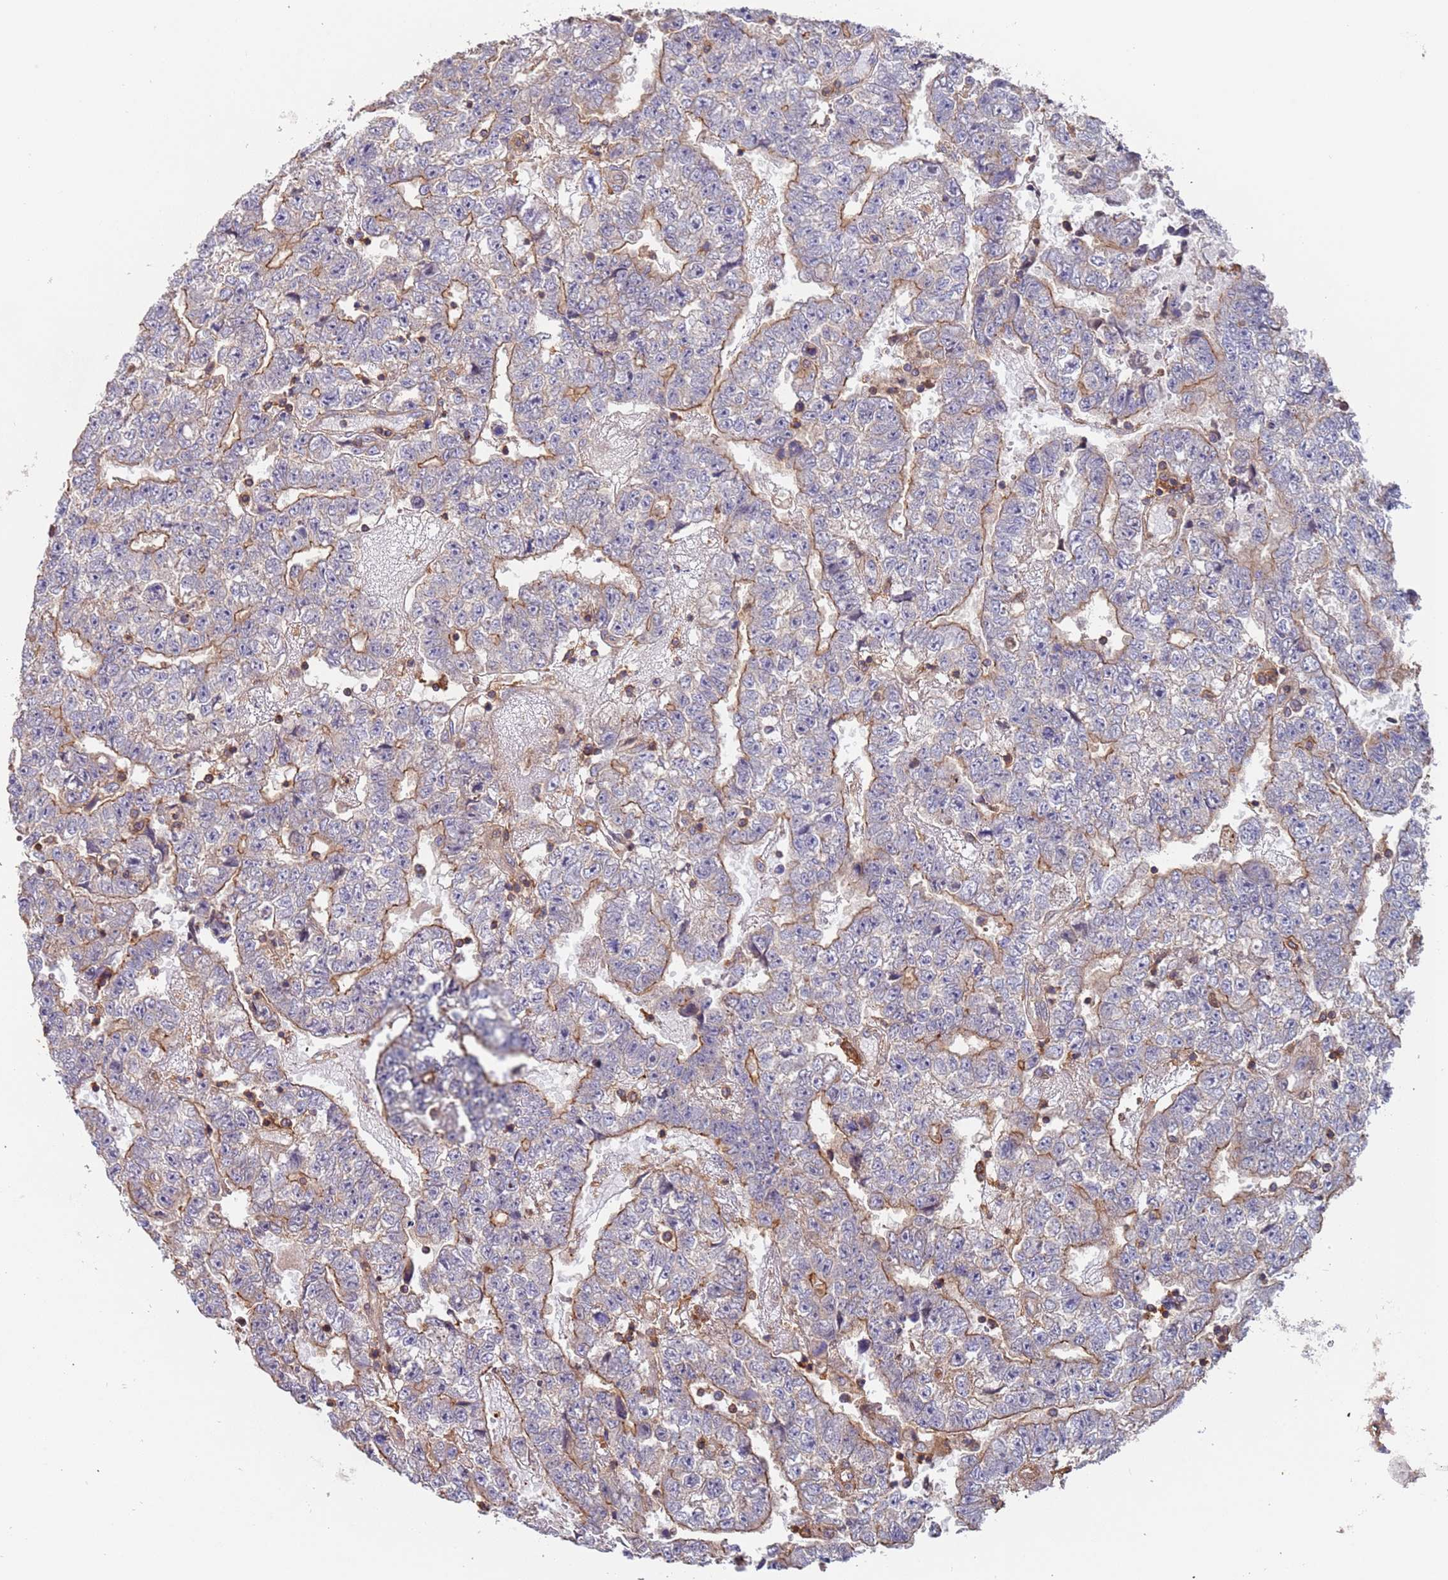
{"staining": {"intensity": "moderate", "quantity": "<25%", "location": "cytoplasmic/membranous"}, "tissue": "testis cancer", "cell_type": "Tumor cells", "image_type": "cancer", "snomed": [{"axis": "morphology", "description": "Carcinoma, Embryonal, NOS"}, {"axis": "topography", "description": "Testis"}], "caption": "Testis cancer tissue exhibits moderate cytoplasmic/membranous staining in about <25% of tumor cells, visualized by immunohistochemistry.", "gene": "SYT4", "patient": {"sex": "male", "age": 25}}